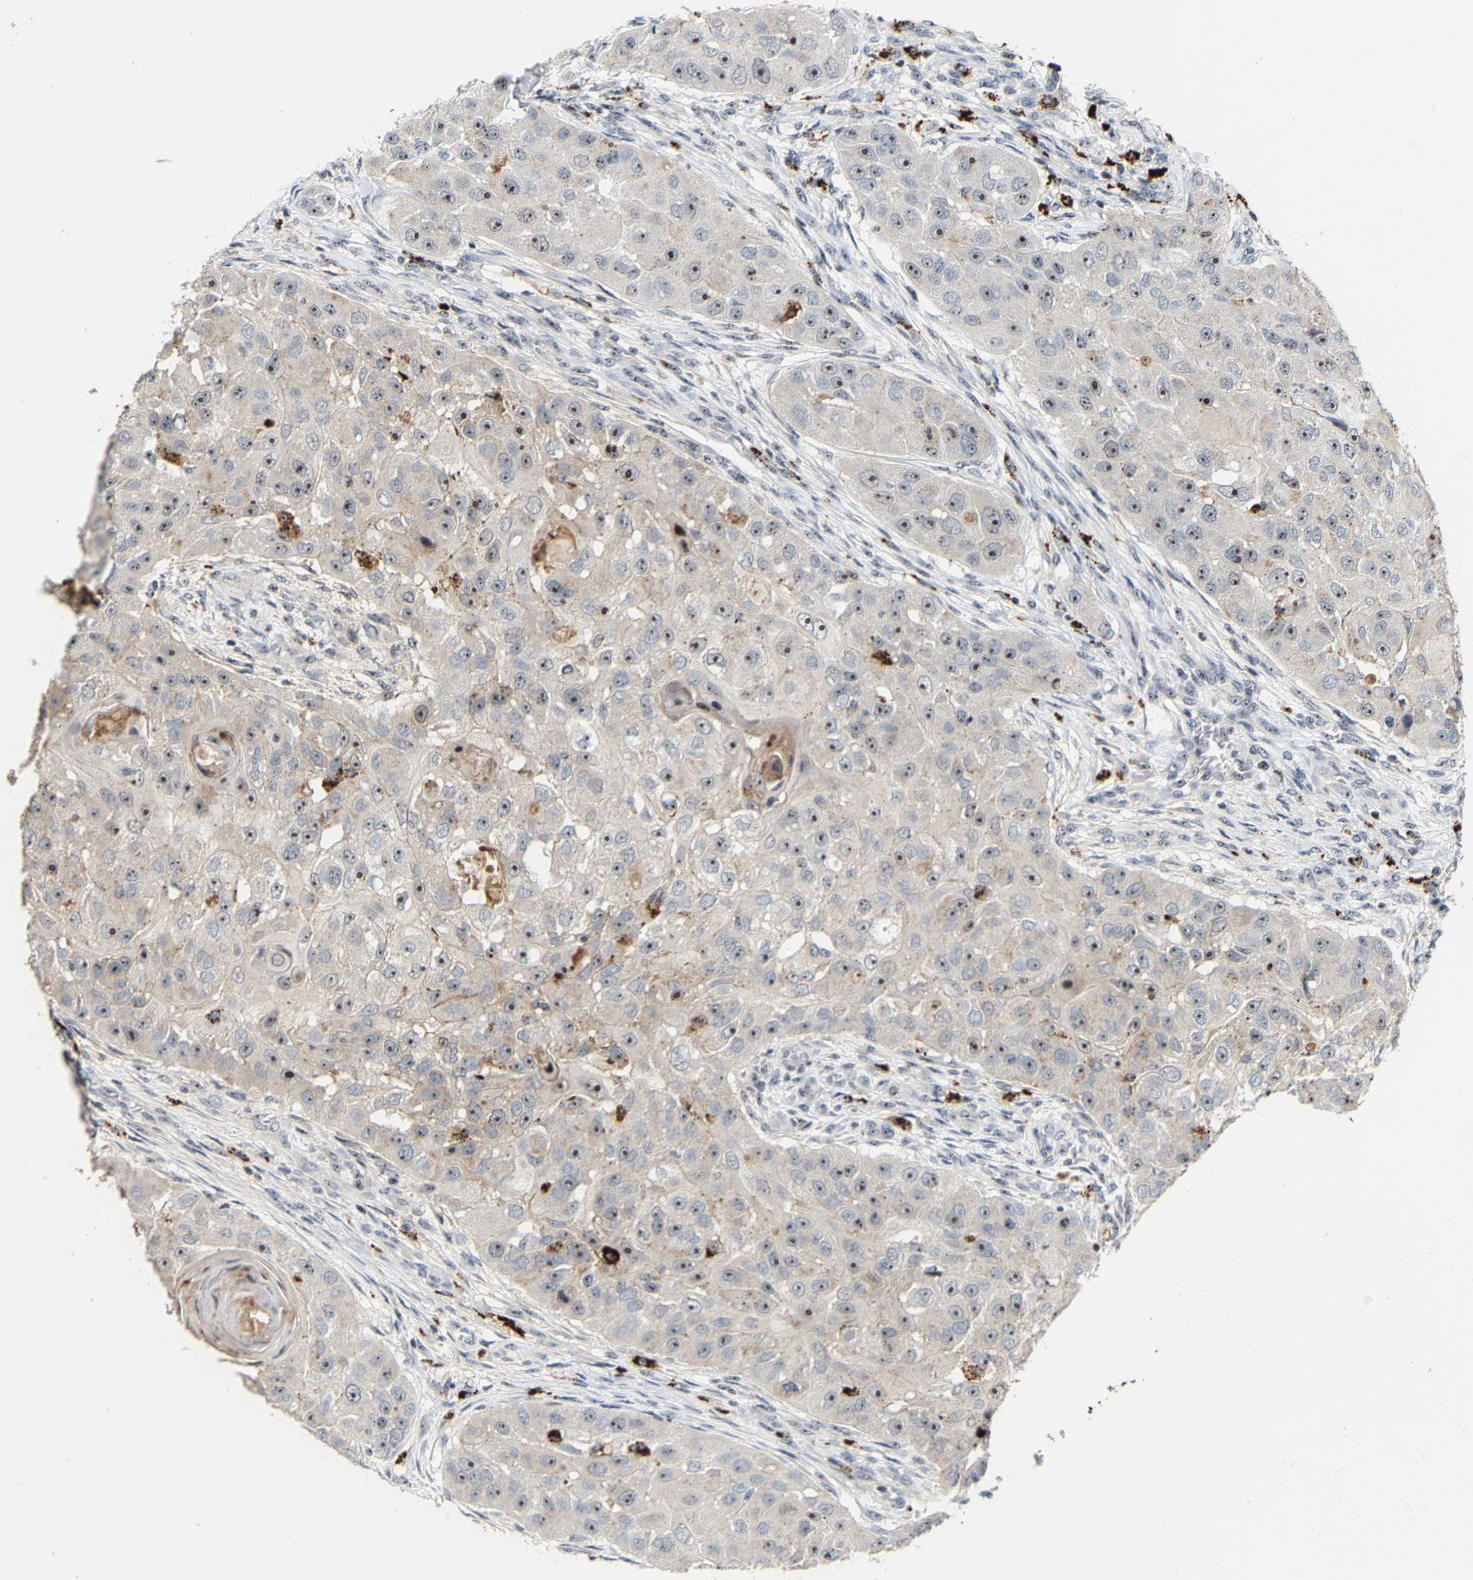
{"staining": {"intensity": "moderate", "quantity": ">75%", "location": "nuclear"}, "tissue": "head and neck cancer", "cell_type": "Tumor cells", "image_type": "cancer", "snomed": [{"axis": "morphology", "description": "Normal tissue, NOS"}, {"axis": "morphology", "description": "Squamous cell carcinoma, NOS"}, {"axis": "topography", "description": "Skeletal muscle"}, {"axis": "topography", "description": "Head-Neck"}], "caption": "Head and neck cancer stained for a protein demonstrates moderate nuclear positivity in tumor cells.", "gene": "NOP58", "patient": {"sex": "male", "age": 51}}